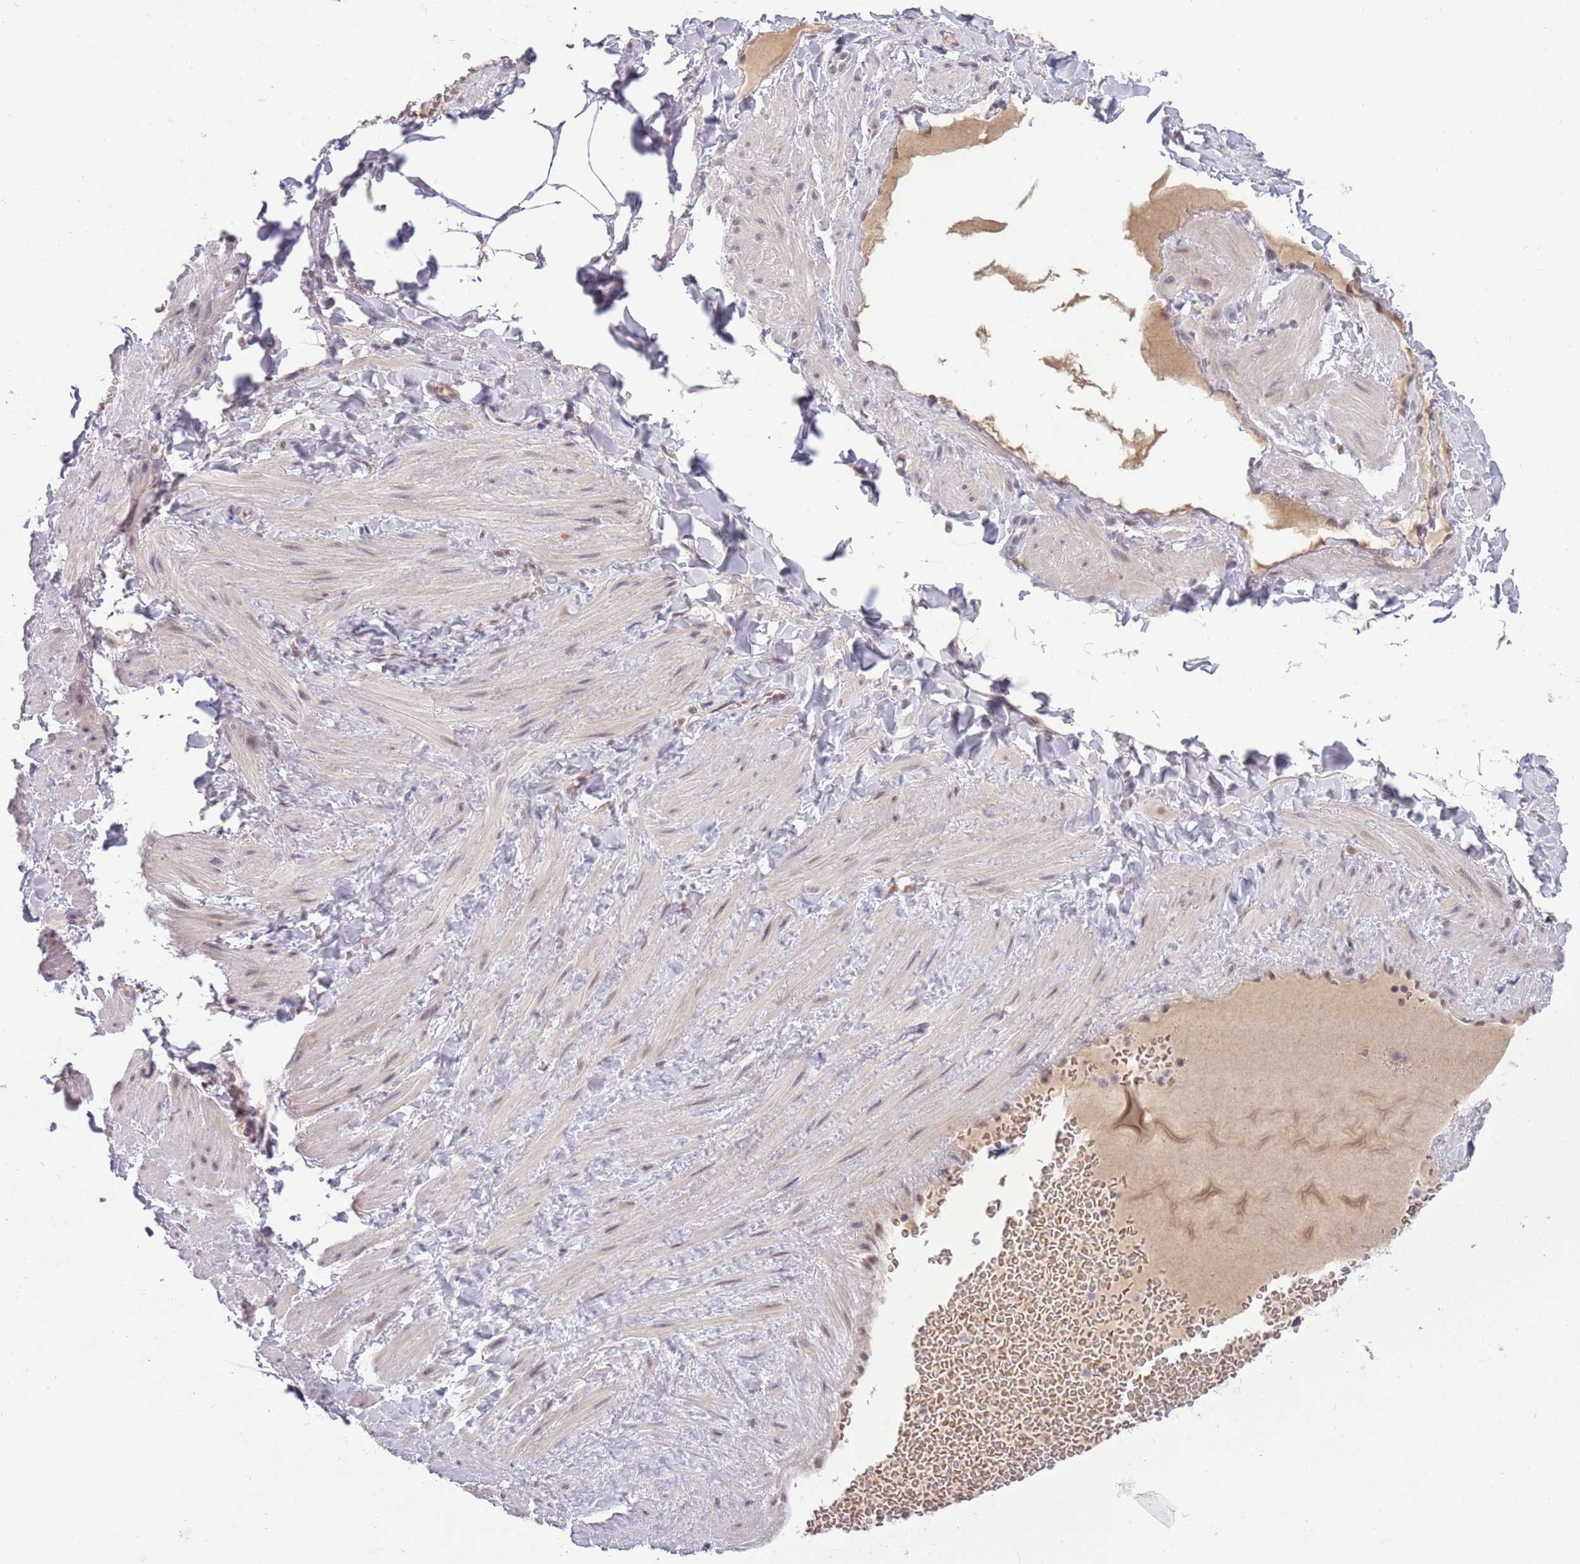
{"staining": {"intensity": "negative", "quantity": "none", "location": "none"}, "tissue": "adipose tissue", "cell_type": "Adipocytes", "image_type": "normal", "snomed": [{"axis": "morphology", "description": "Normal tissue, NOS"}, {"axis": "topography", "description": "Soft tissue"}, {"axis": "topography", "description": "Vascular tissue"}], "caption": "IHC image of benign adipose tissue: human adipose tissue stained with DAB shows no significant protein expression in adipocytes.", "gene": "TM2D1", "patient": {"sex": "male", "age": 54}}